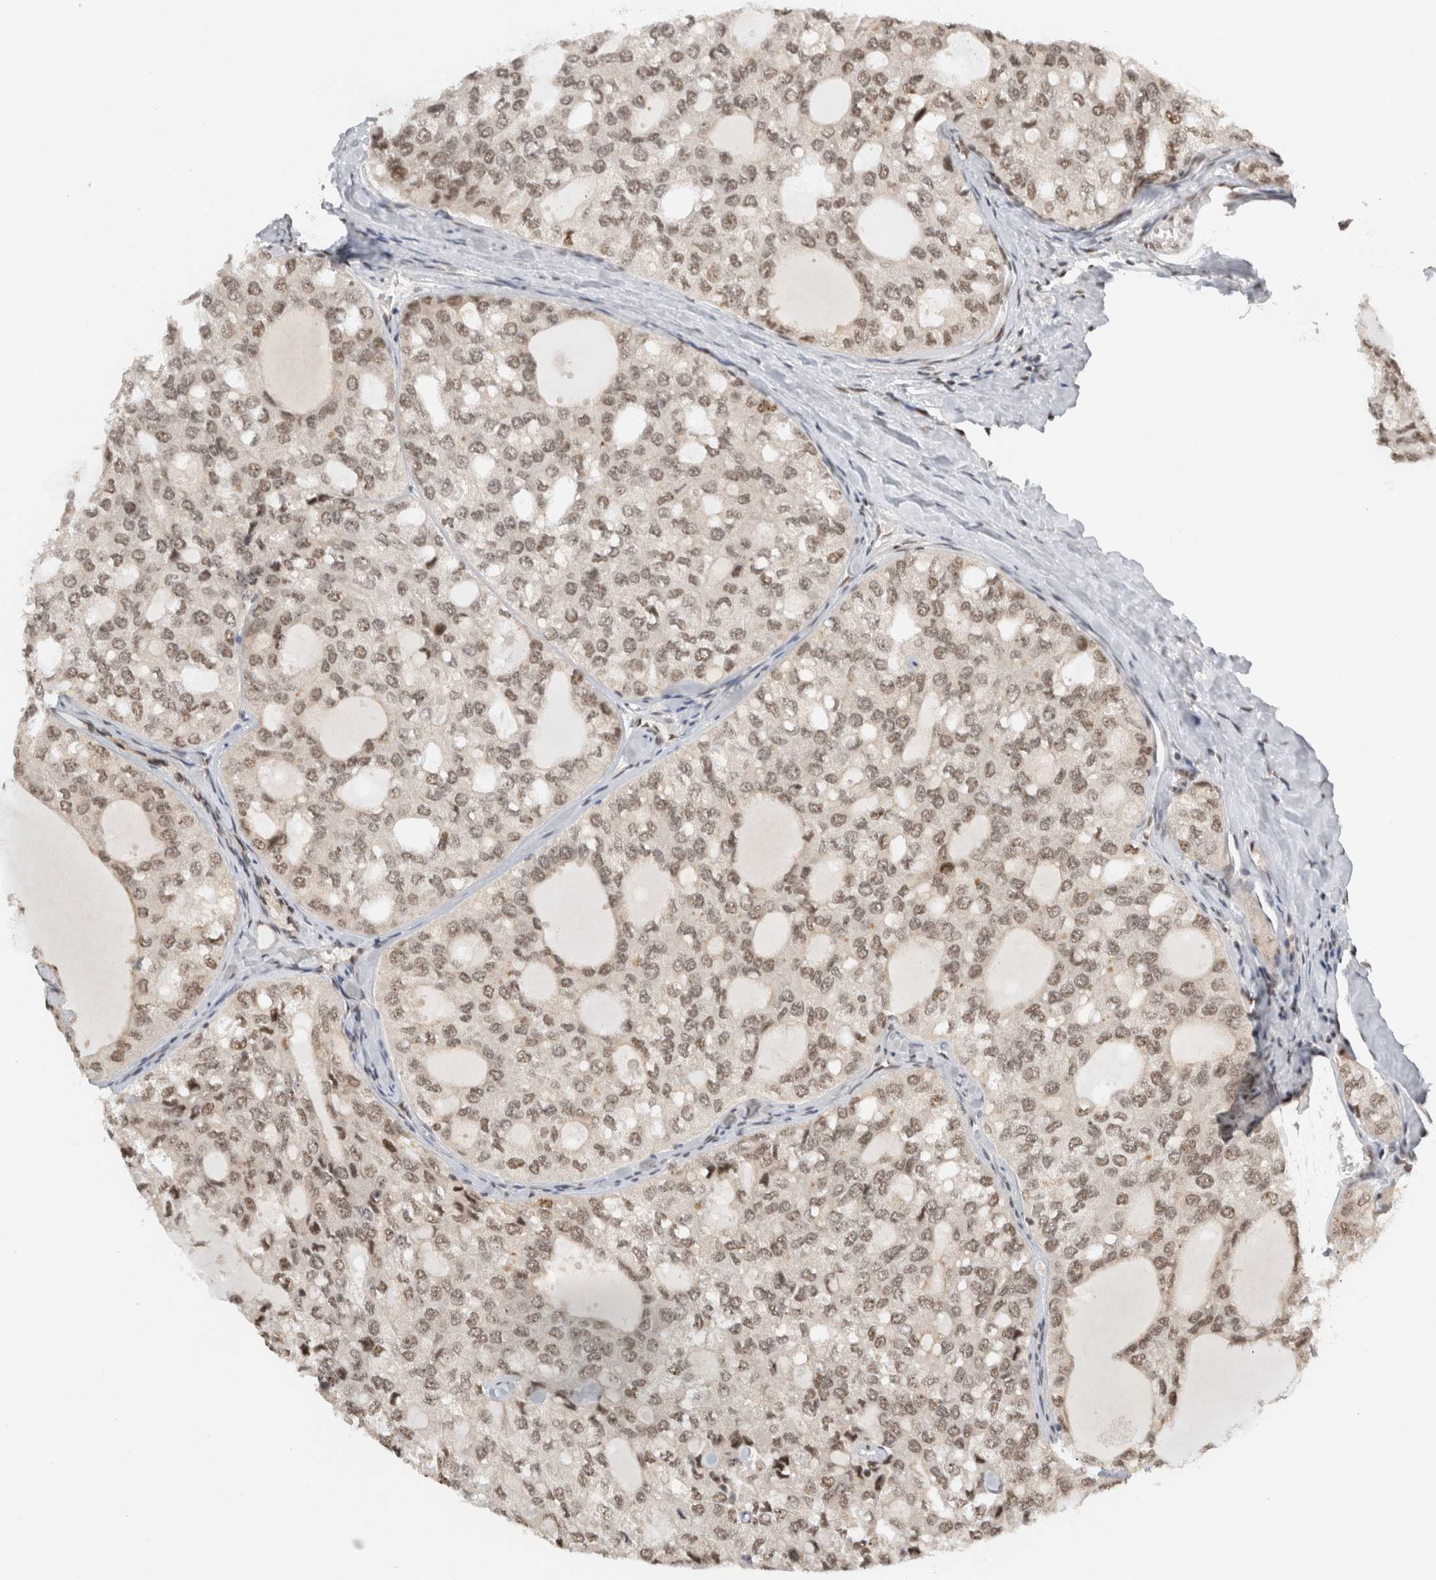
{"staining": {"intensity": "weak", "quantity": ">75%", "location": "nuclear"}, "tissue": "thyroid cancer", "cell_type": "Tumor cells", "image_type": "cancer", "snomed": [{"axis": "morphology", "description": "Follicular adenoma carcinoma, NOS"}, {"axis": "topography", "description": "Thyroid gland"}], "caption": "The micrograph demonstrates staining of follicular adenoma carcinoma (thyroid), revealing weak nuclear protein staining (brown color) within tumor cells. Immunohistochemistry (ihc) stains the protein of interest in brown and the nuclei are stained blue.", "gene": "EBNA1BP2", "patient": {"sex": "male", "age": 75}}